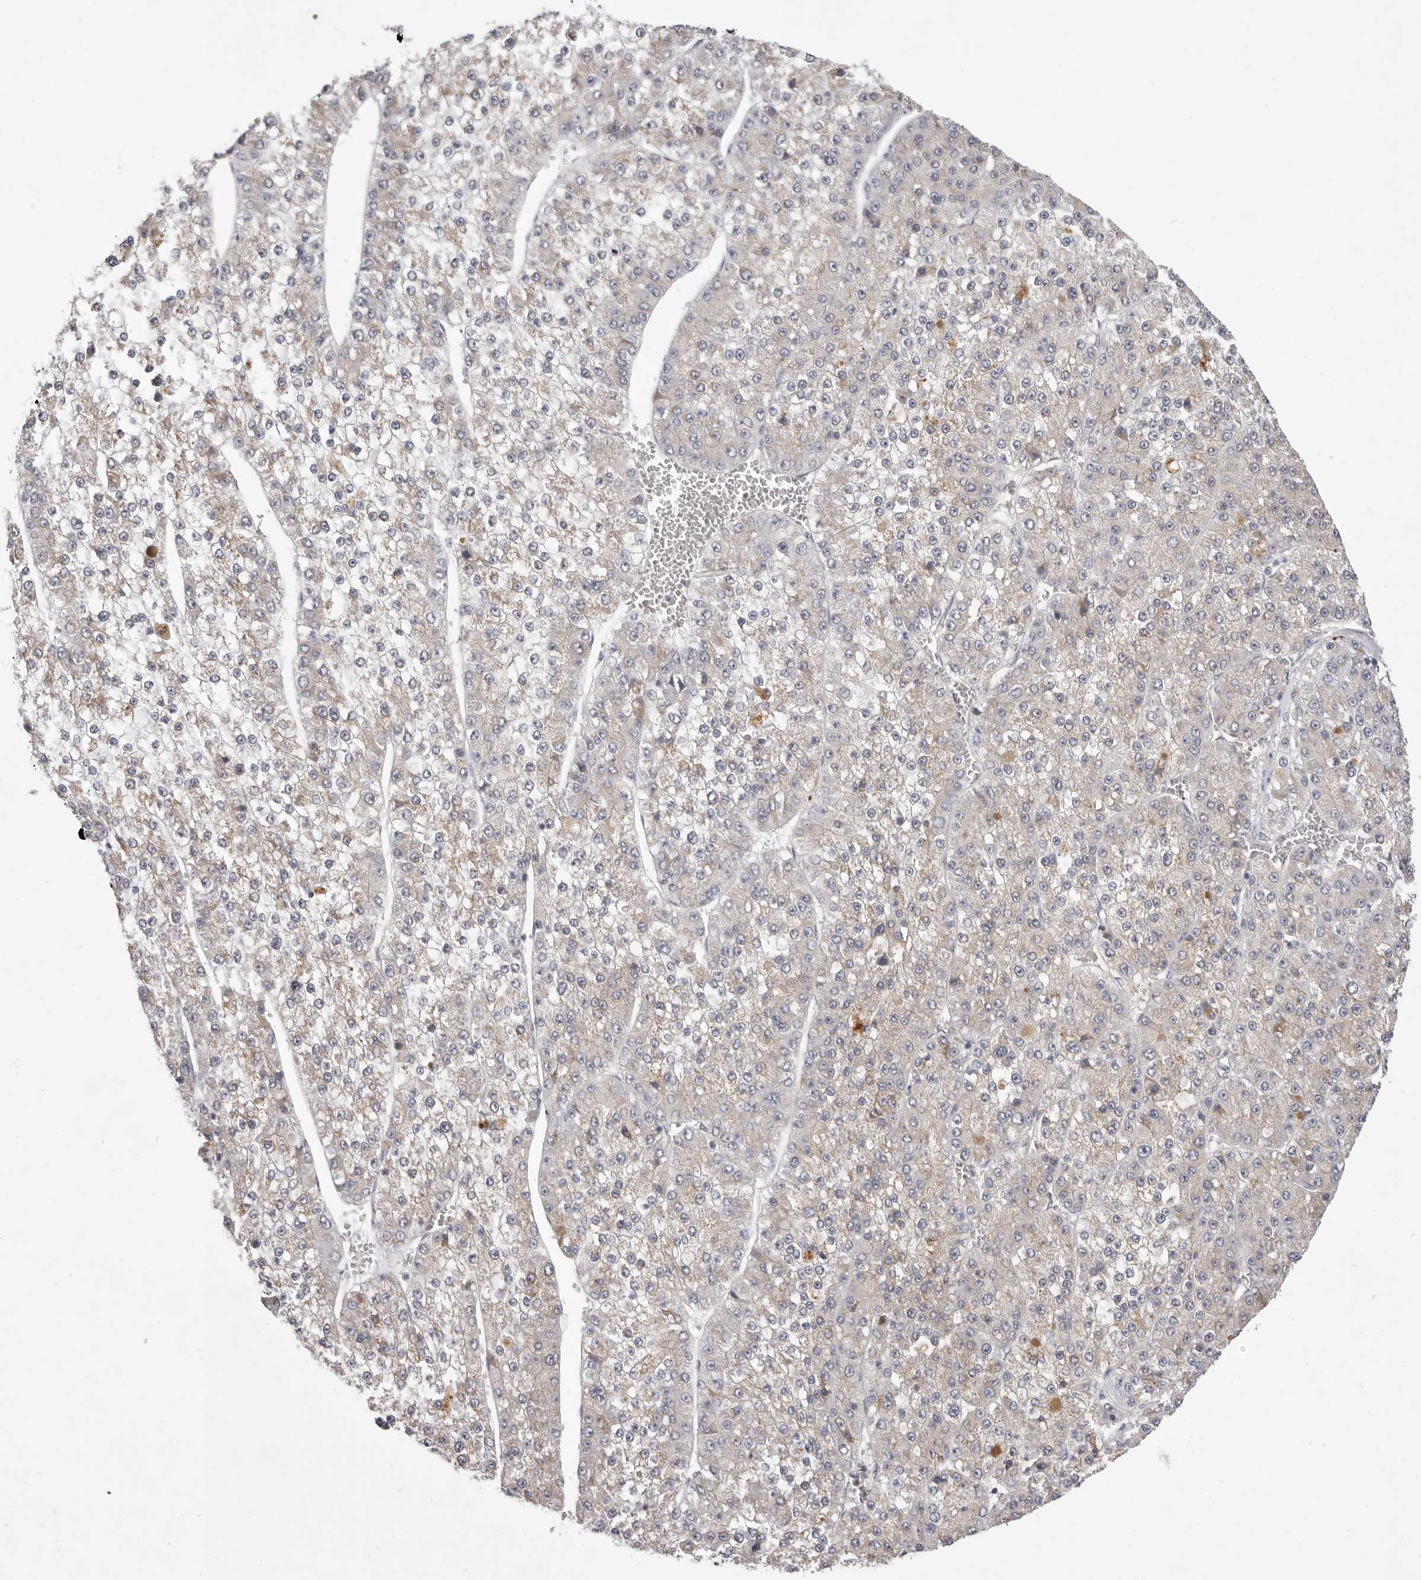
{"staining": {"intensity": "weak", "quantity": "25%-75%", "location": "cytoplasmic/membranous"}, "tissue": "liver cancer", "cell_type": "Tumor cells", "image_type": "cancer", "snomed": [{"axis": "morphology", "description": "Carcinoma, Hepatocellular, NOS"}, {"axis": "topography", "description": "Liver"}], "caption": "Hepatocellular carcinoma (liver) tissue shows weak cytoplasmic/membranous positivity in about 25%-75% of tumor cells, visualized by immunohistochemistry.", "gene": "GARNL3", "patient": {"sex": "female", "age": 73}}